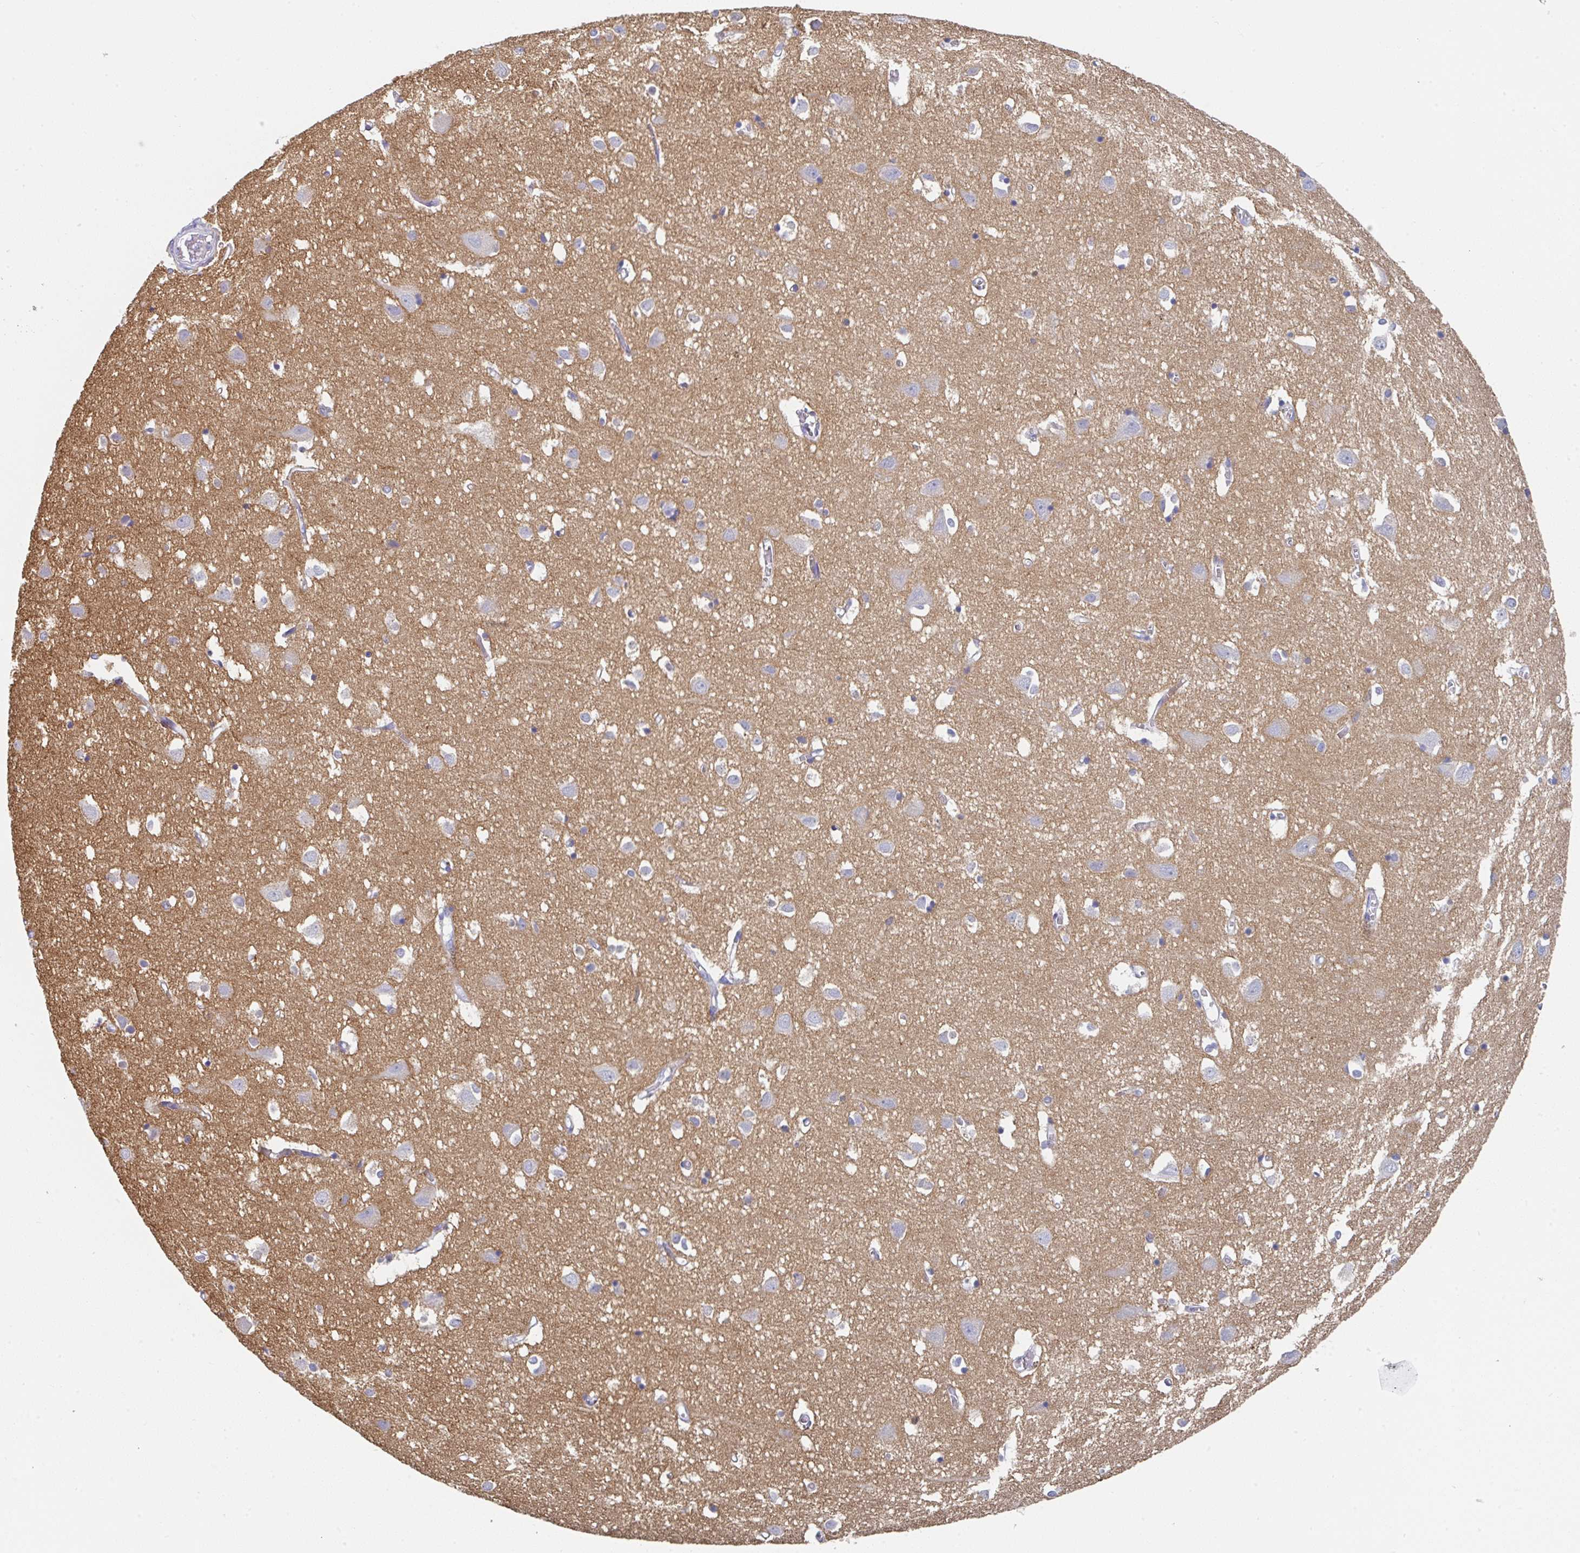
{"staining": {"intensity": "negative", "quantity": "none", "location": "none"}, "tissue": "cerebral cortex", "cell_type": "Endothelial cells", "image_type": "normal", "snomed": [{"axis": "morphology", "description": "Normal tissue, NOS"}, {"axis": "topography", "description": "Cerebral cortex"}], "caption": "IHC of benign cerebral cortex reveals no staining in endothelial cells. (IHC, brightfield microscopy, high magnification).", "gene": "TNFRSF8", "patient": {"sex": "male", "age": 70}}